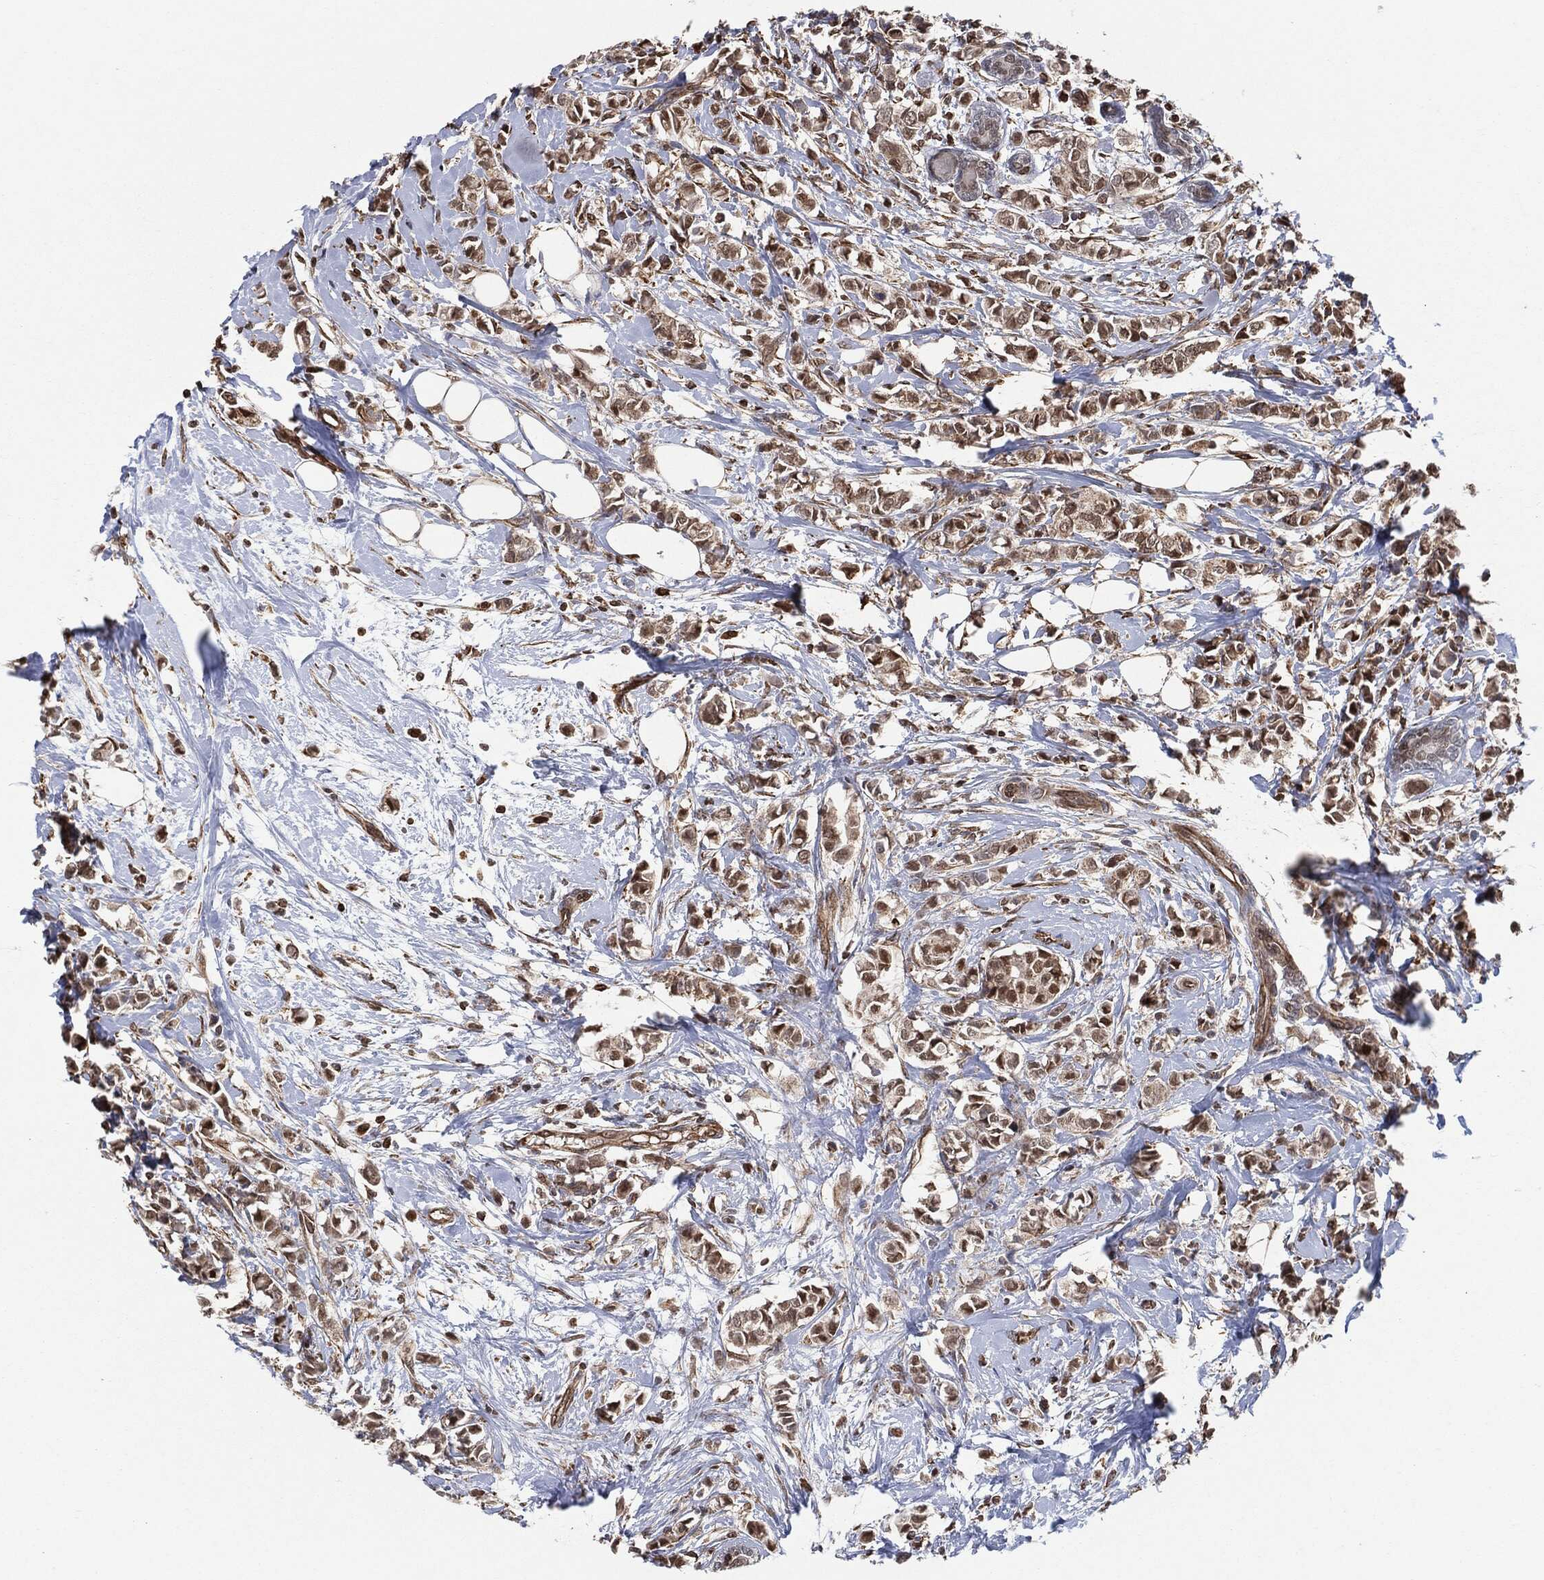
{"staining": {"intensity": "moderate", "quantity": "25%-75%", "location": "cytoplasmic/membranous,nuclear"}, "tissue": "breast cancer", "cell_type": "Tumor cells", "image_type": "cancer", "snomed": [{"axis": "morphology", "description": "Normal tissue, NOS"}, {"axis": "morphology", "description": "Duct carcinoma"}, {"axis": "topography", "description": "Breast"}], "caption": "Tumor cells exhibit moderate cytoplasmic/membranous and nuclear staining in about 25%-75% of cells in invasive ductal carcinoma (breast).", "gene": "TP53RK", "patient": {"sex": "female", "age": 44}}